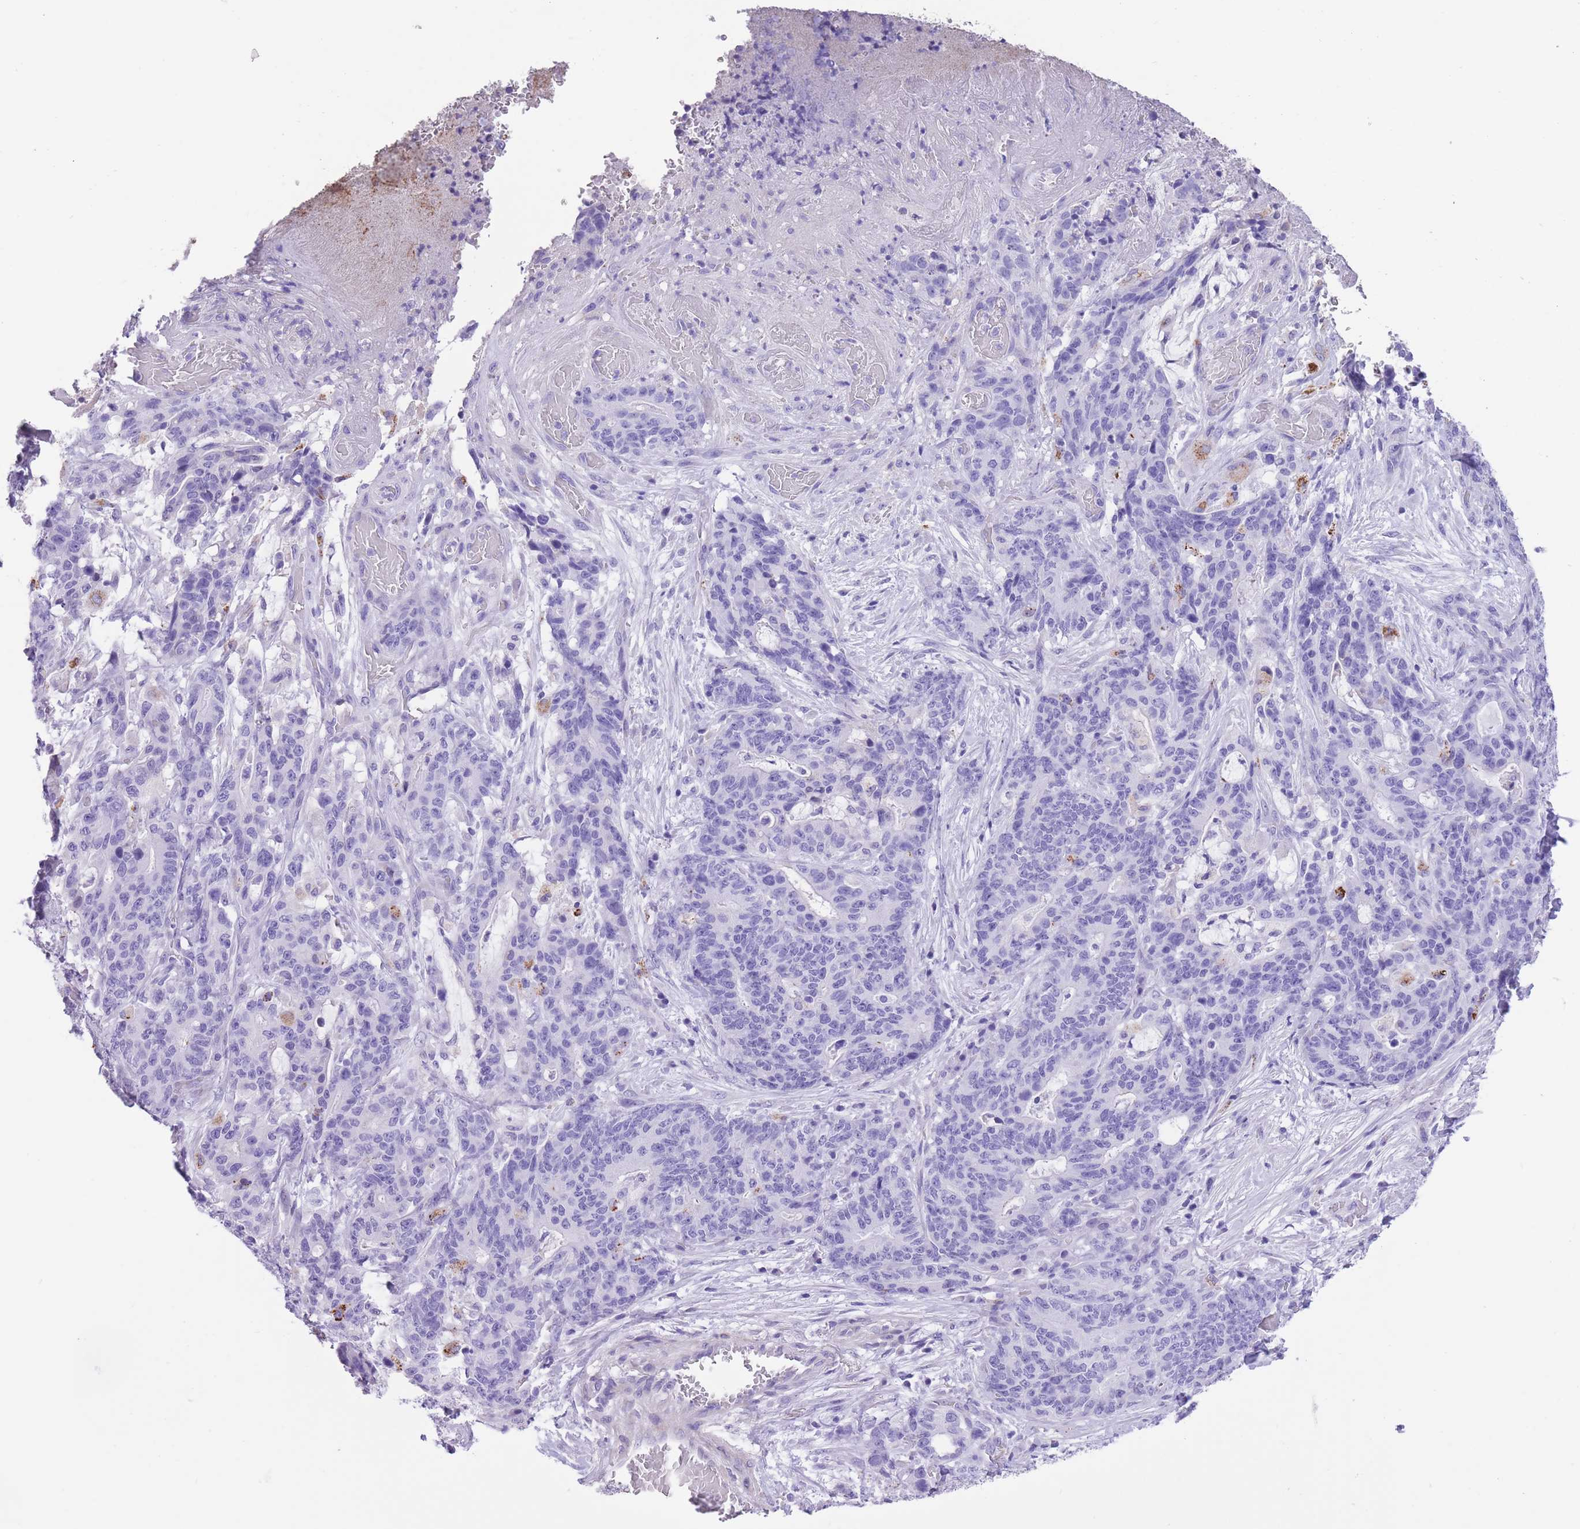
{"staining": {"intensity": "negative", "quantity": "none", "location": "none"}, "tissue": "stomach cancer", "cell_type": "Tumor cells", "image_type": "cancer", "snomed": [{"axis": "morphology", "description": "Normal tissue, NOS"}, {"axis": "morphology", "description": "Adenocarcinoma, NOS"}, {"axis": "topography", "description": "Stomach"}], "caption": "DAB (3,3'-diaminobenzidine) immunohistochemical staining of stomach cancer (adenocarcinoma) demonstrates no significant staining in tumor cells.", "gene": "RAI2", "patient": {"sex": "female", "age": 64}}